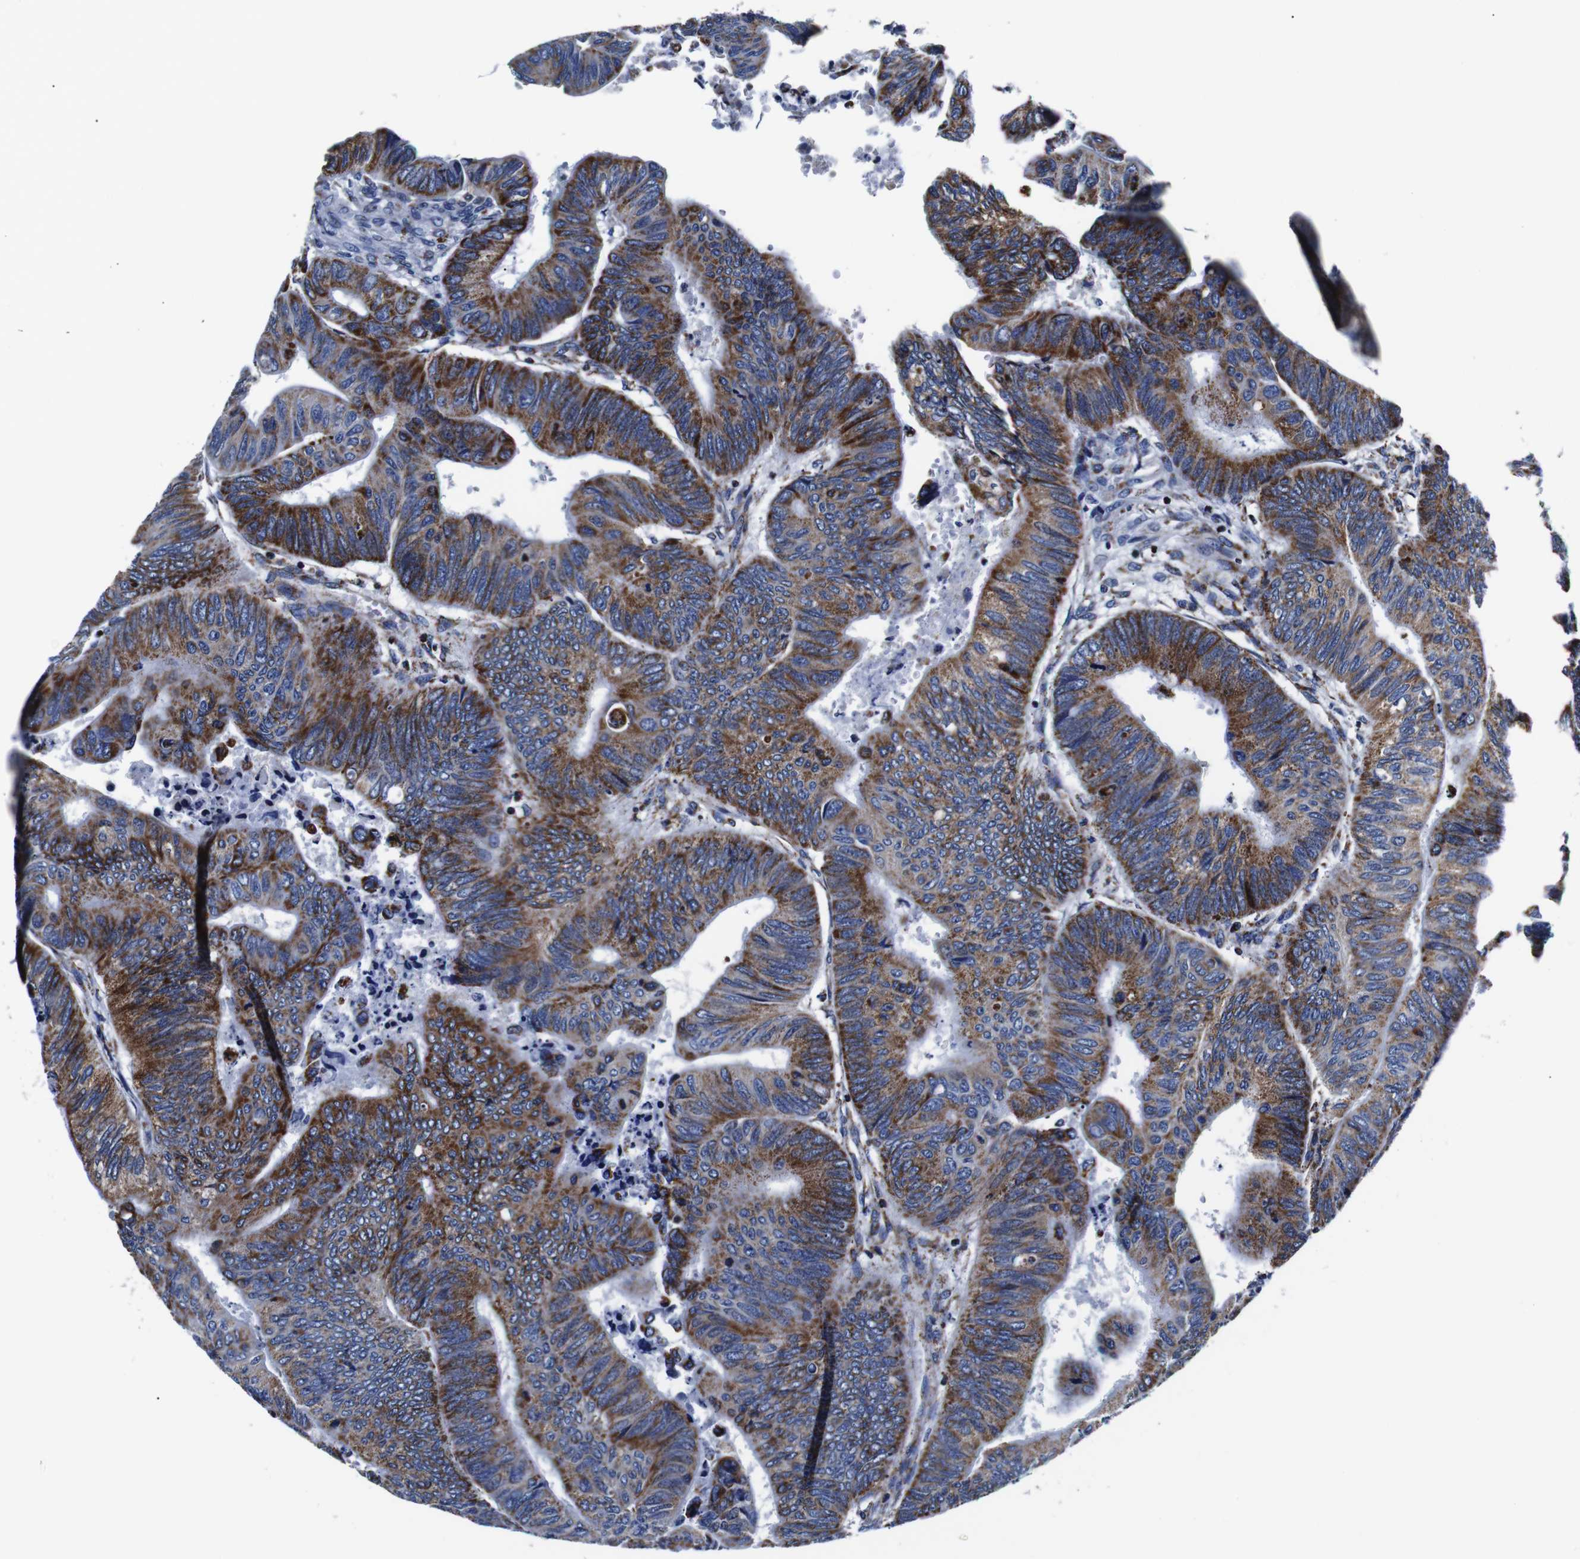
{"staining": {"intensity": "moderate", "quantity": ">75%", "location": "cytoplasmic/membranous"}, "tissue": "colorectal cancer", "cell_type": "Tumor cells", "image_type": "cancer", "snomed": [{"axis": "morphology", "description": "Normal tissue, NOS"}, {"axis": "morphology", "description": "Adenocarcinoma, NOS"}, {"axis": "topography", "description": "Rectum"}, {"axis": "topography", "description": "Peripheral nerve tissue"}], "caption": "A brown stain shows moderate cytoplasmic/membranous staining of a protein in colorectal cancer (adenocarcinoma) tumor cells.", "gene": "FKBP9", "patient": {"sex": "male", "age": 92}}